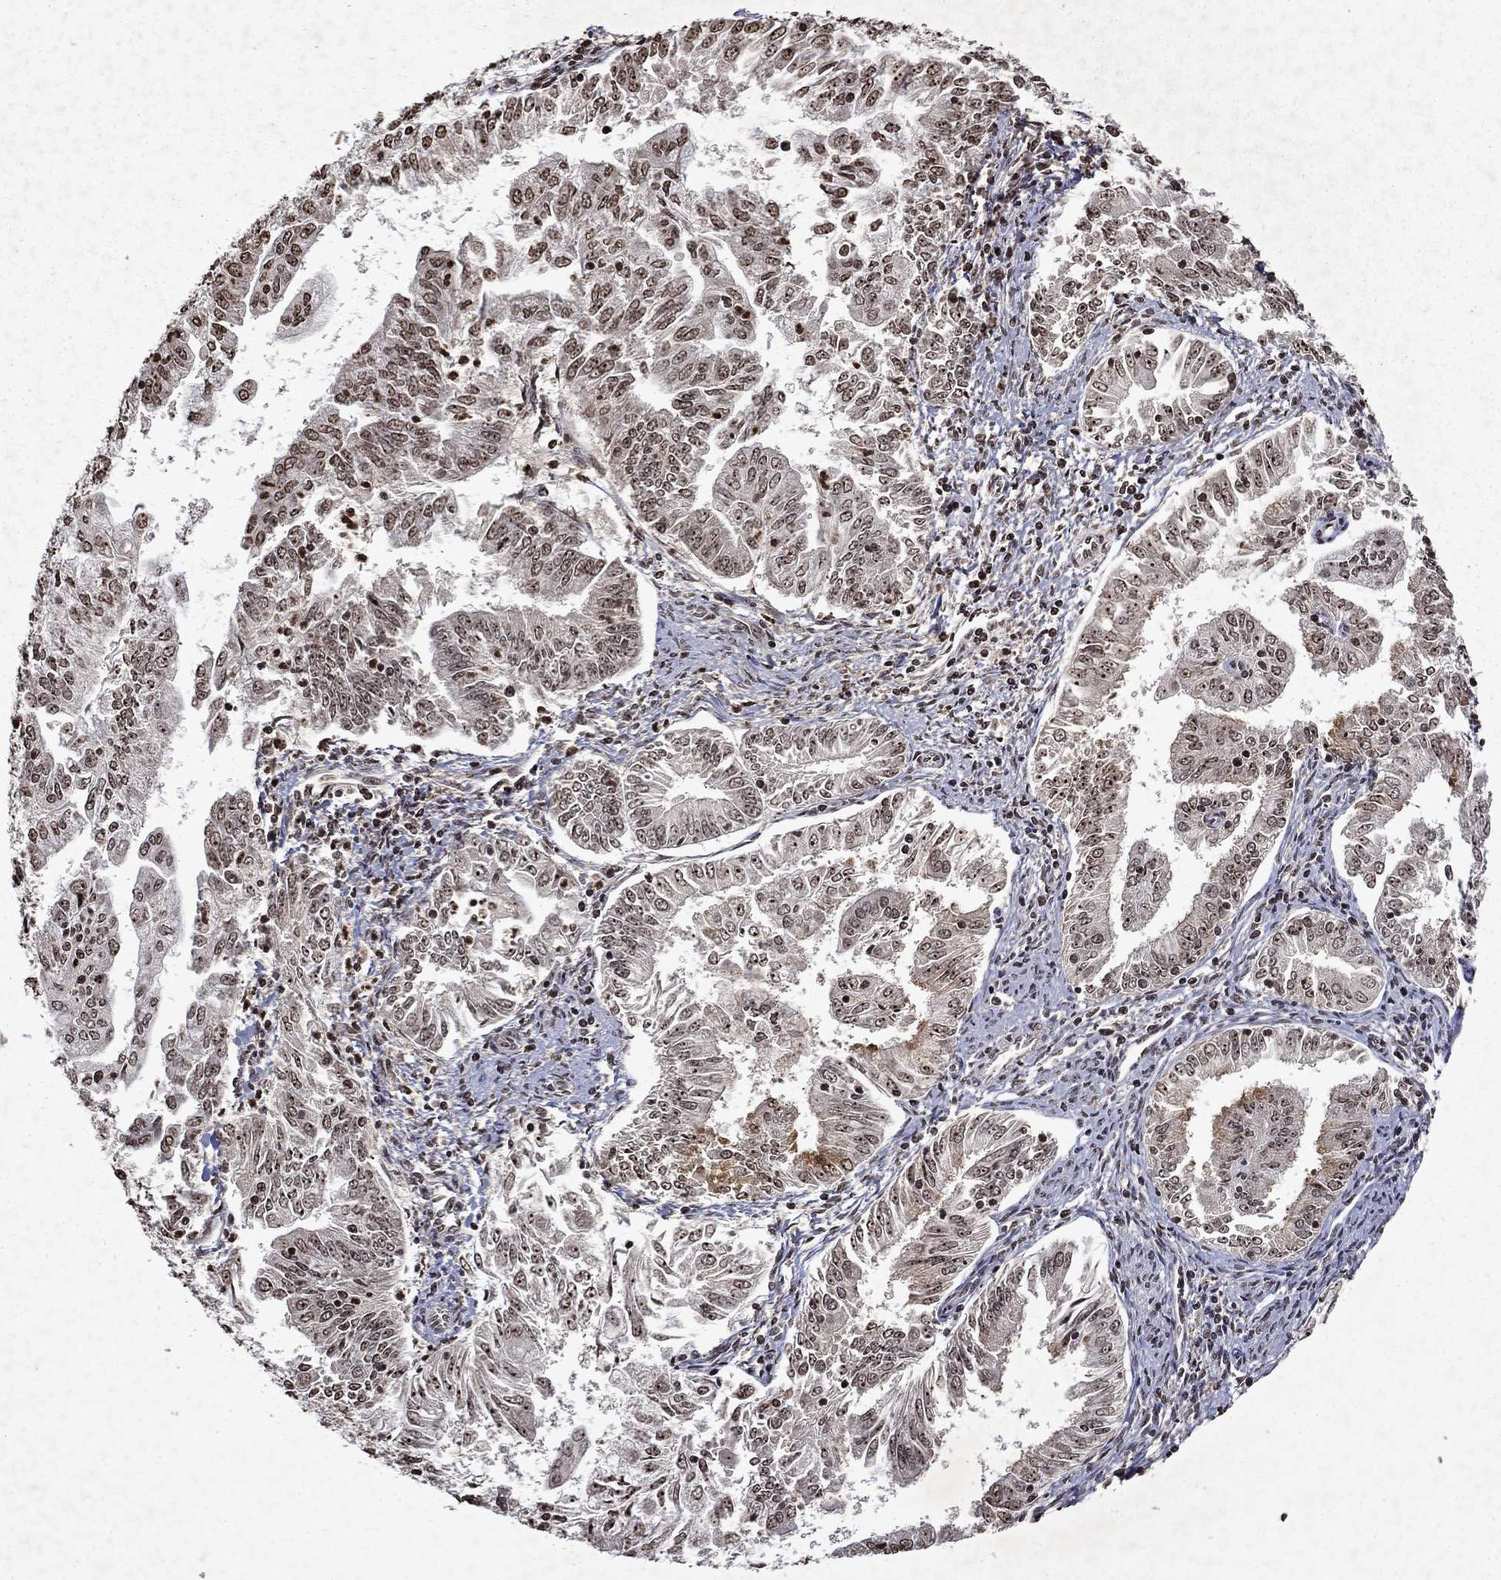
{"staining": {"intensity": "negative", "quantity": "none", "location": "none"}, "tissue": "endometrial cancer", "cell_type": "Tumor cells", "image_type": "cancer", "snomed": [{"axis": "morphology", "description": "Adenocarcinoma, NOS"}, {"axis": "topography", "description": "Endometrium"}], "caption": "There is no significant staining in tumor cells of endometrial adenocarcinoma.", "gene": "PIN4", "patient": {"sex": "female", "age": 56}}